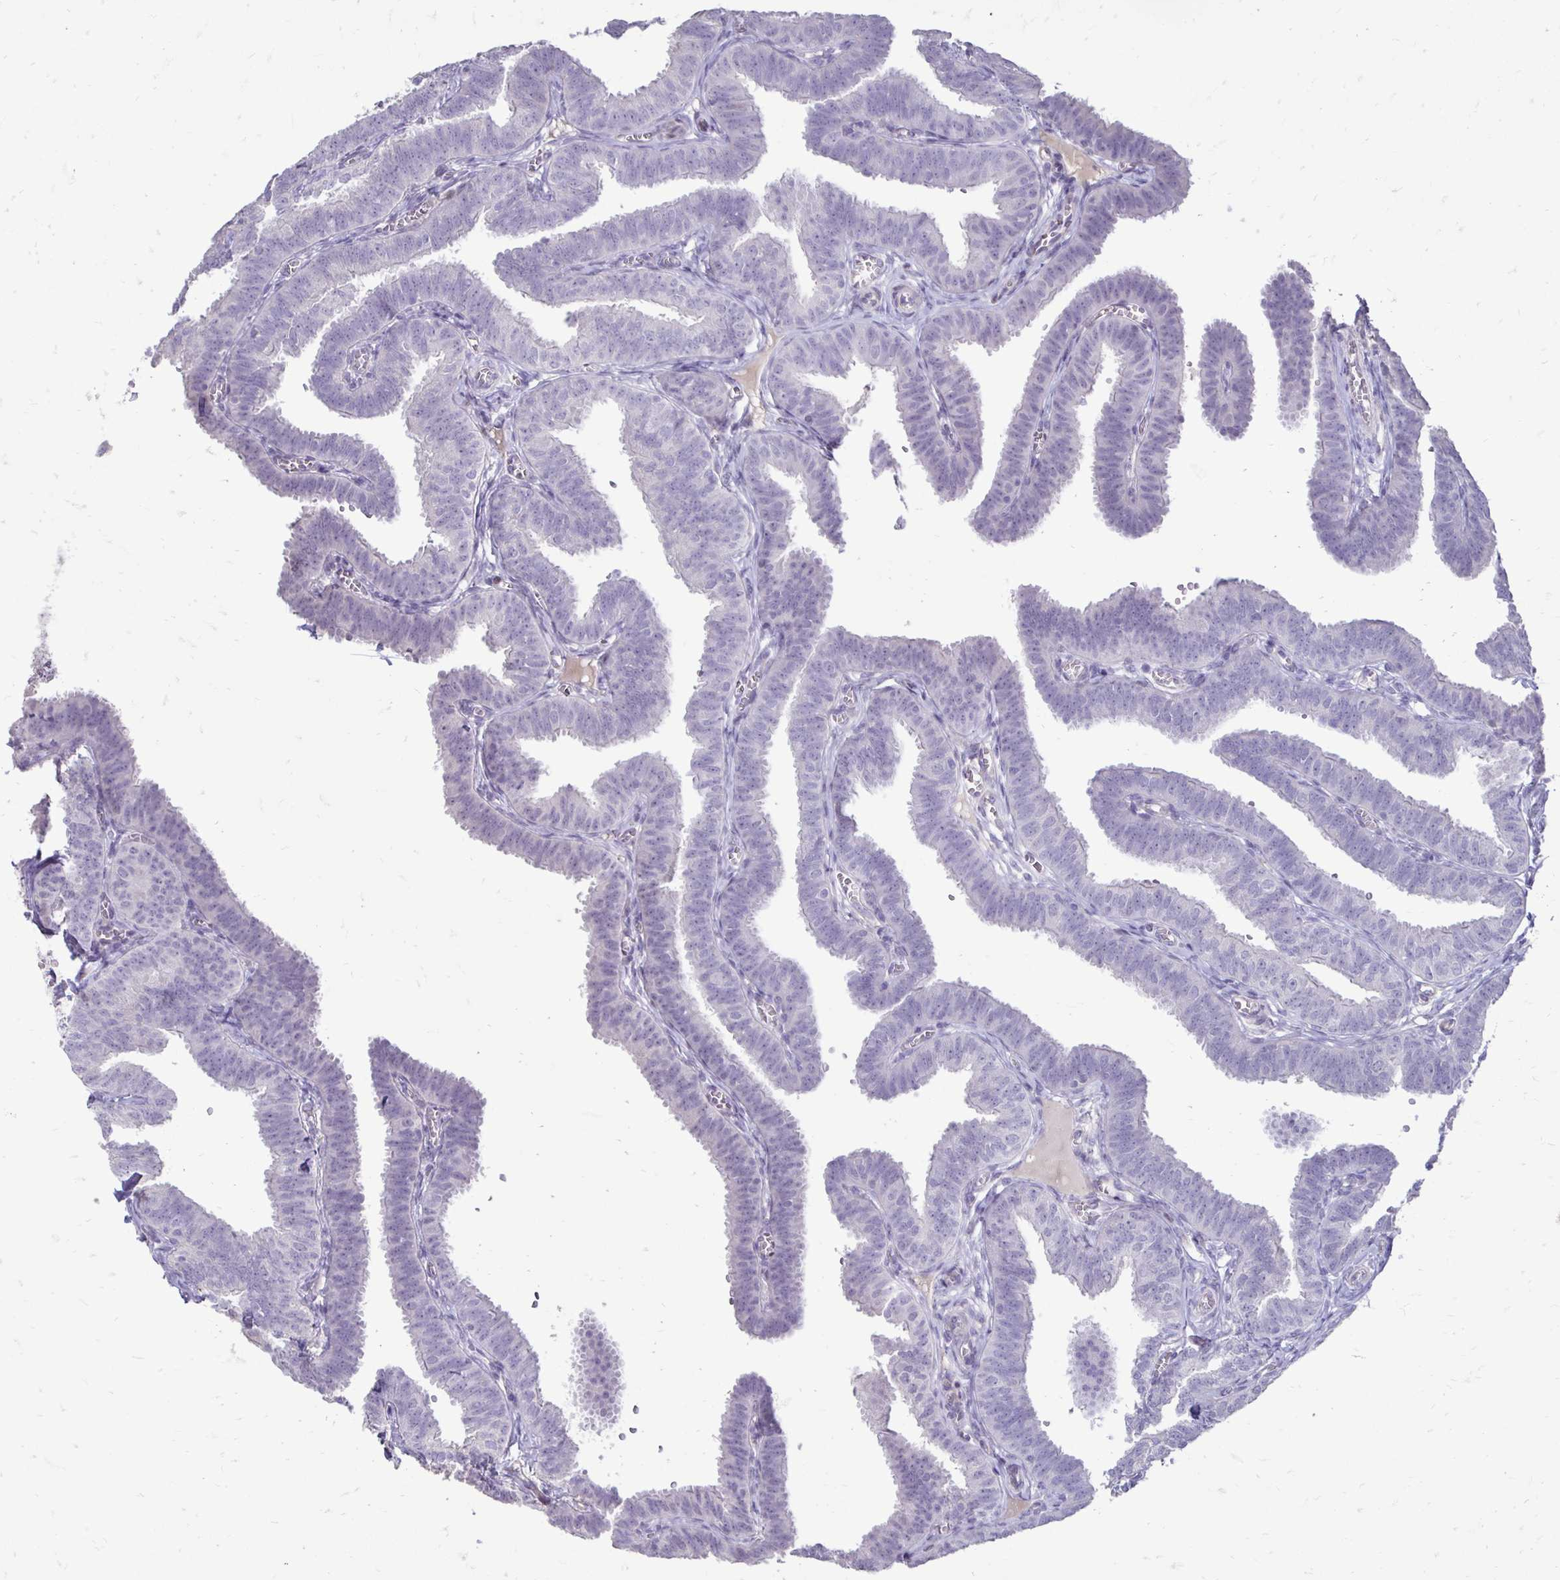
{"staining": {"intensity": "negative", "quantity": "none", "location": "none"}, "tissue": "fallopian tube", "cell_type": "Glandular cells", "image_type": "normal", "snomed": [{"axis": "morphology", "description": "Normal tissue, NOS"}, {"axis": "topography", "description": "Fallopian tube"}], "caption": "This is an IHC photomicrograph of unremarkable human fallopian tube. There is no expression in glandular cells.", "gene": "GAS2", "patient": {"sex": "female", "age": 25}}